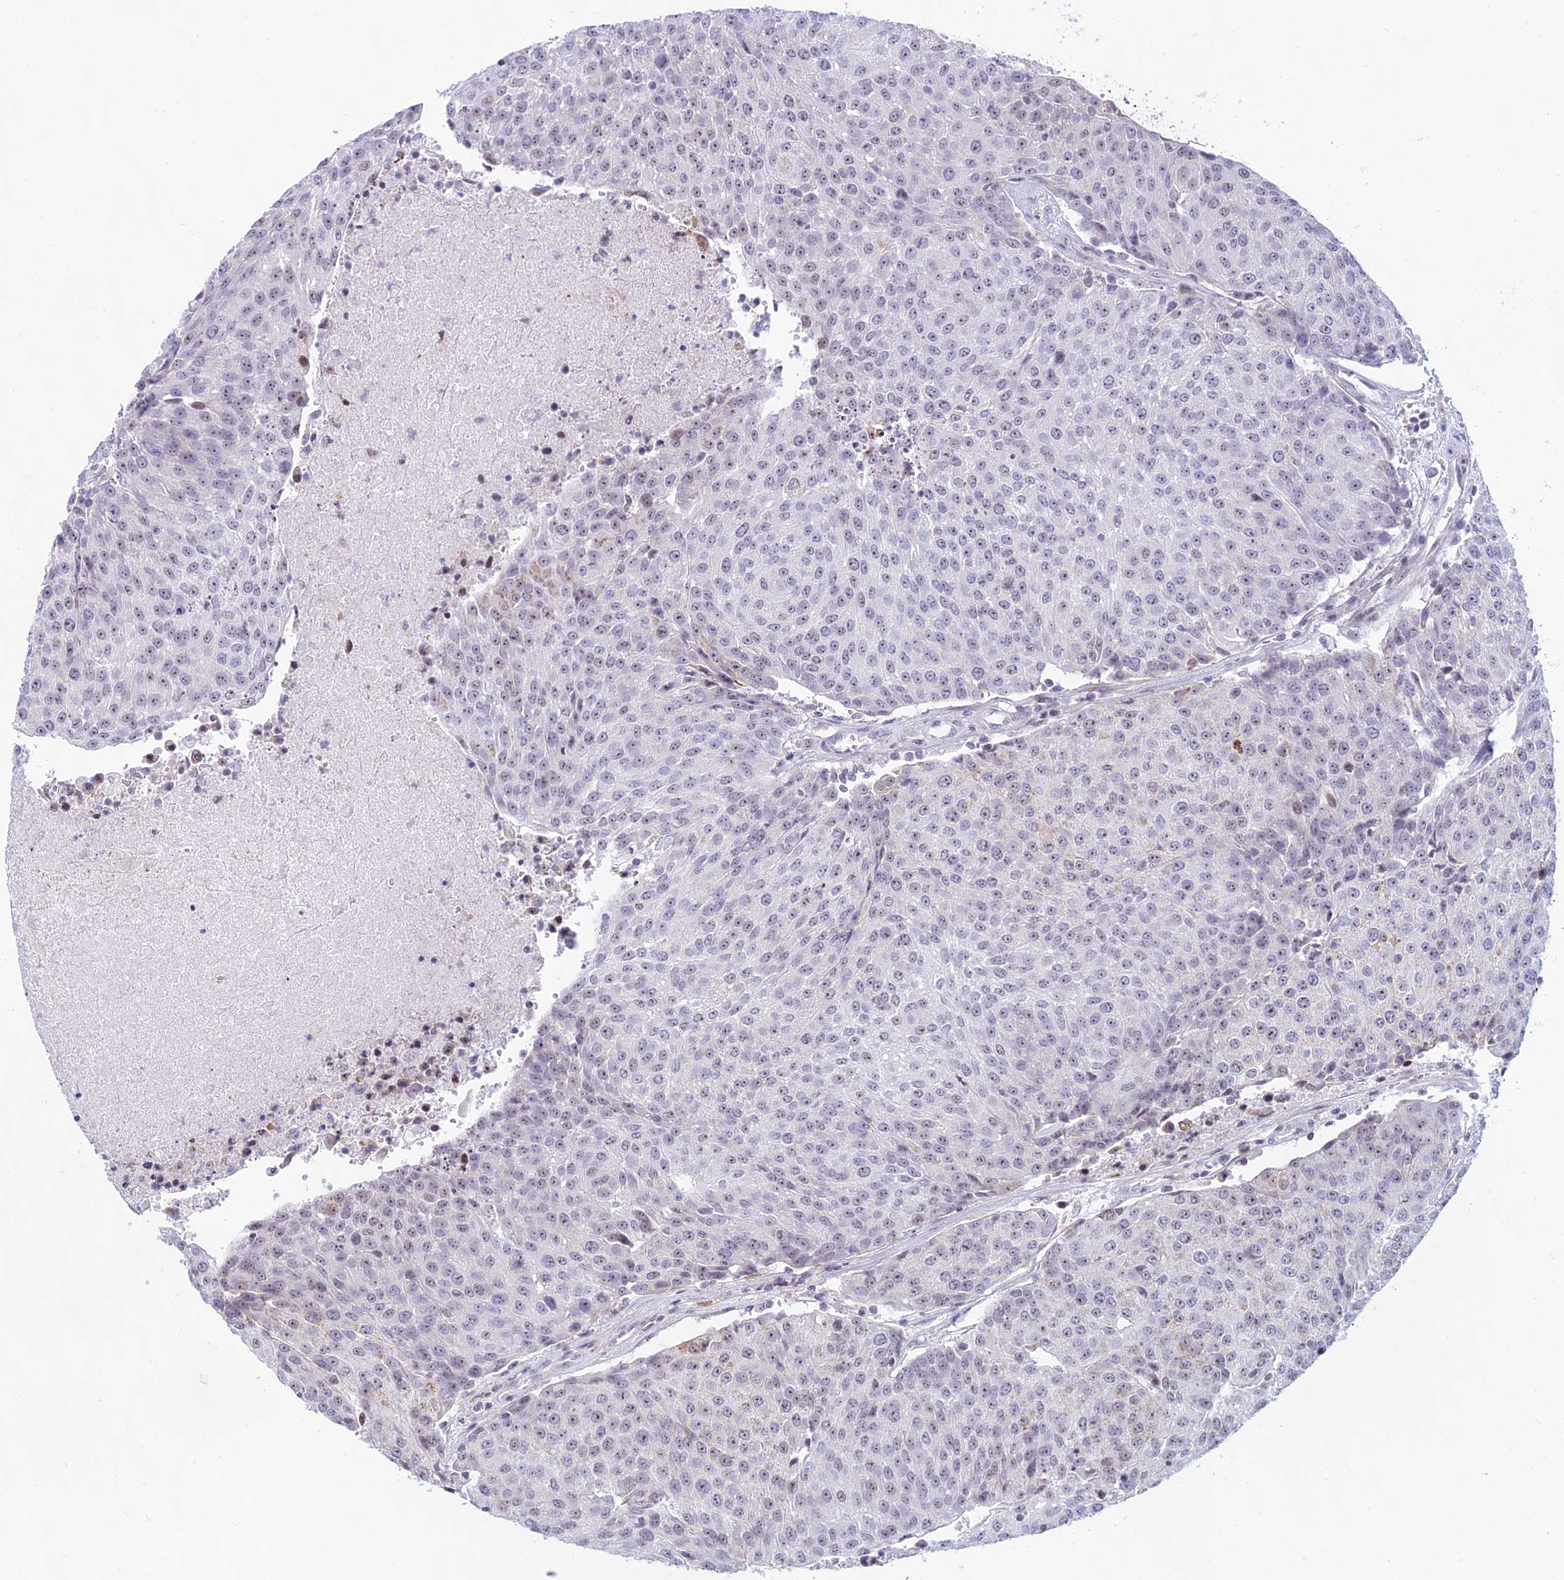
{"staining": {"intensity": "weak", "quantity": "25%-75%", "location": "nuclear"}, "tissue": "urothelial cancer", "cell_type": "Tumor cells", "image_type": "cancer", "snomed": [{"axis": "morphology", "description": "Urothelial carcinoma, High grade"}, {"axis": "topography", "description": "Urinary bladder"}], "caption": "An image of urothelial cancer stained for a protein demonstrates weak nuclear brown staining in tumor cells.", "gene": "KRR1", "patient": {"sex": "female", "age": 85}}